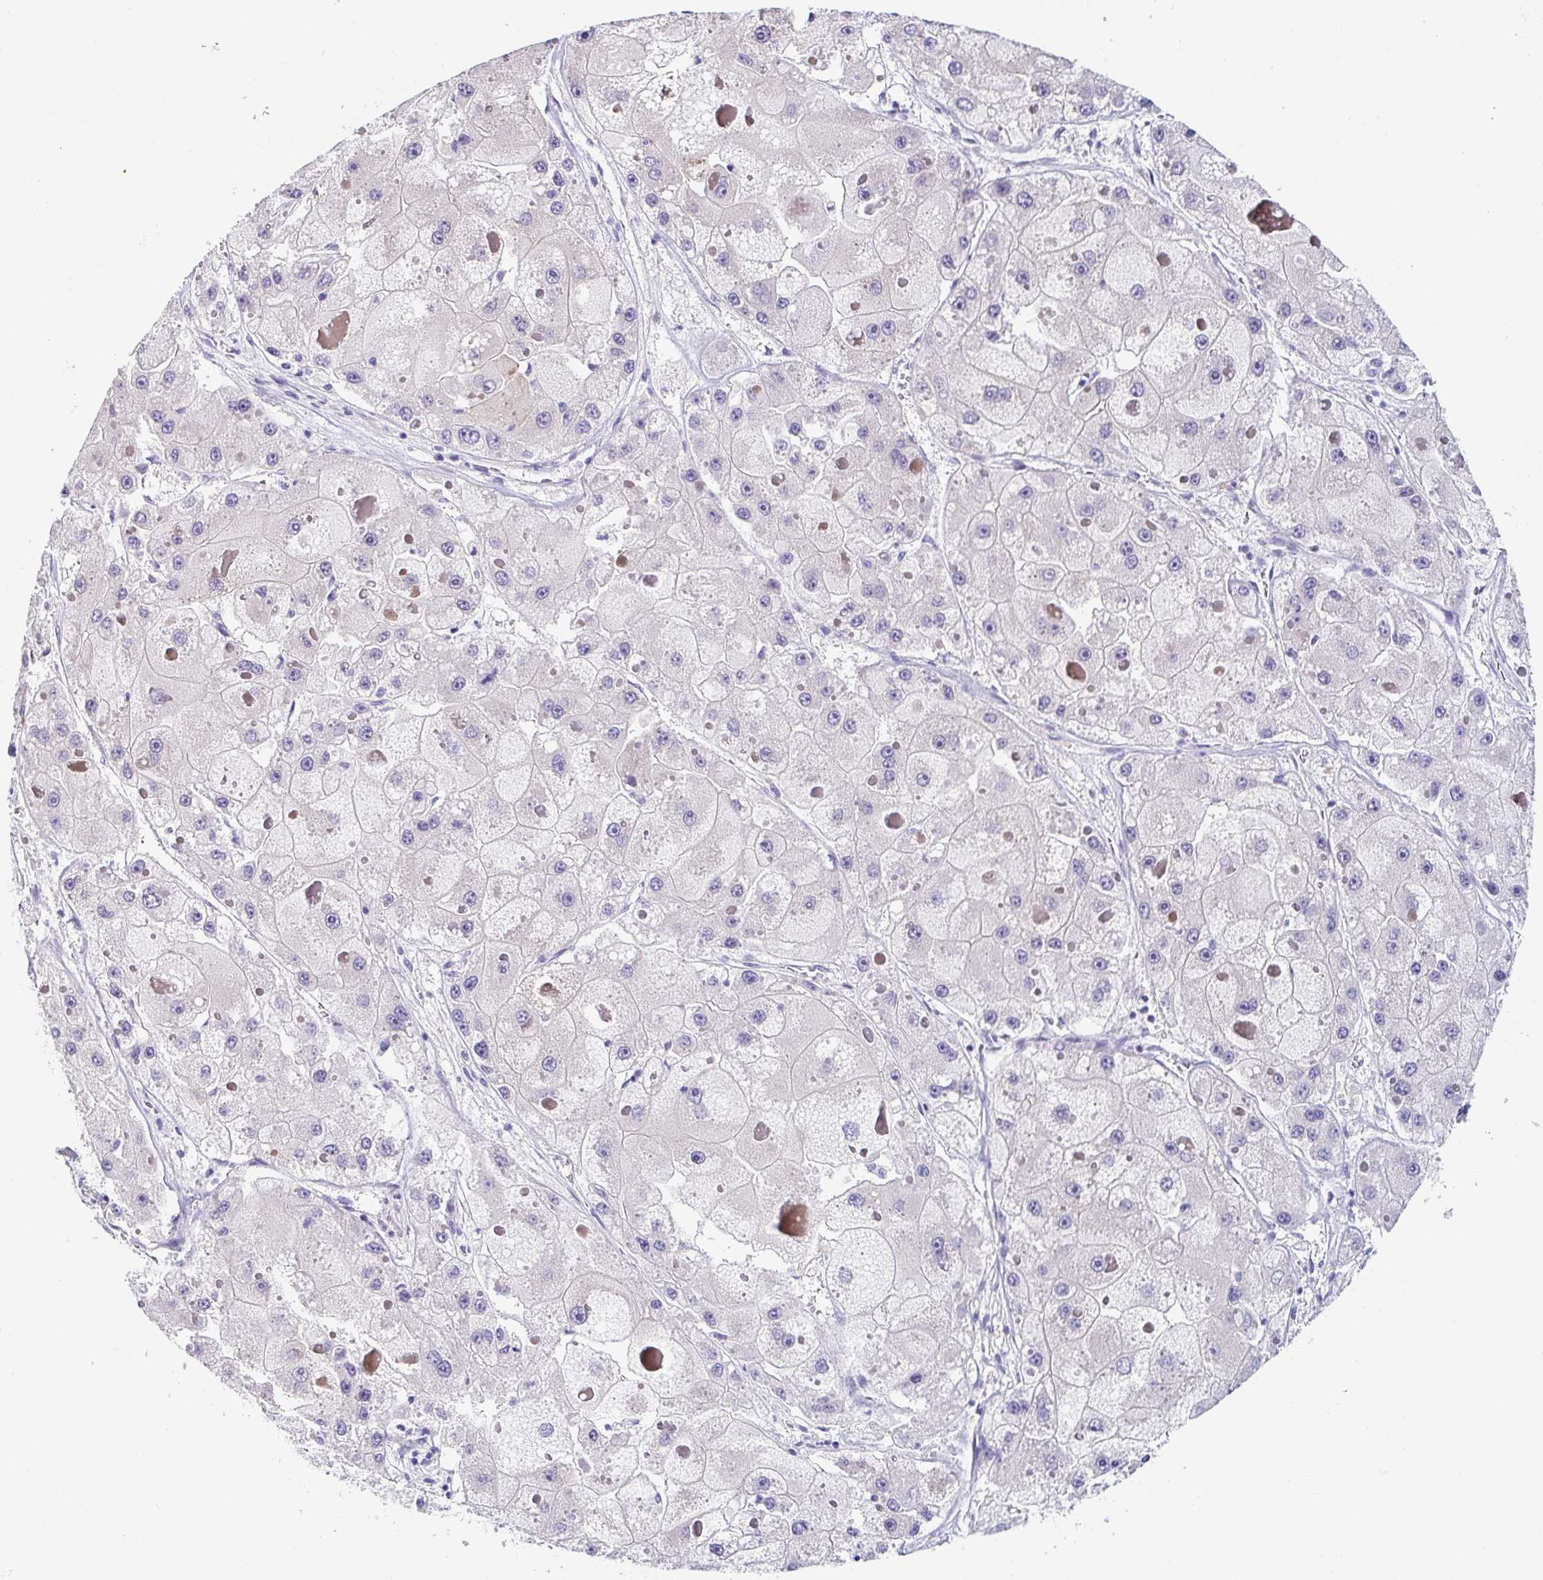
{"staining": {"intensity": "negative", "quantity": "none", "location": "none"}, "tissue": "liver cancer", "cell_type": "Tumor cells", "image_type": "cancer", "snomed": [{"axis": "morphology", "description": "Carcinoma, Hepatocellular, NOS"}, {"axis": "topography", "description": "Liver"}], "caption": "A micrograph of liver cancer stained for a protein exhibits no brown staining in tumor cells.", "gene": "C4orf17", "patient": {"sex": "female", "age": 73}}